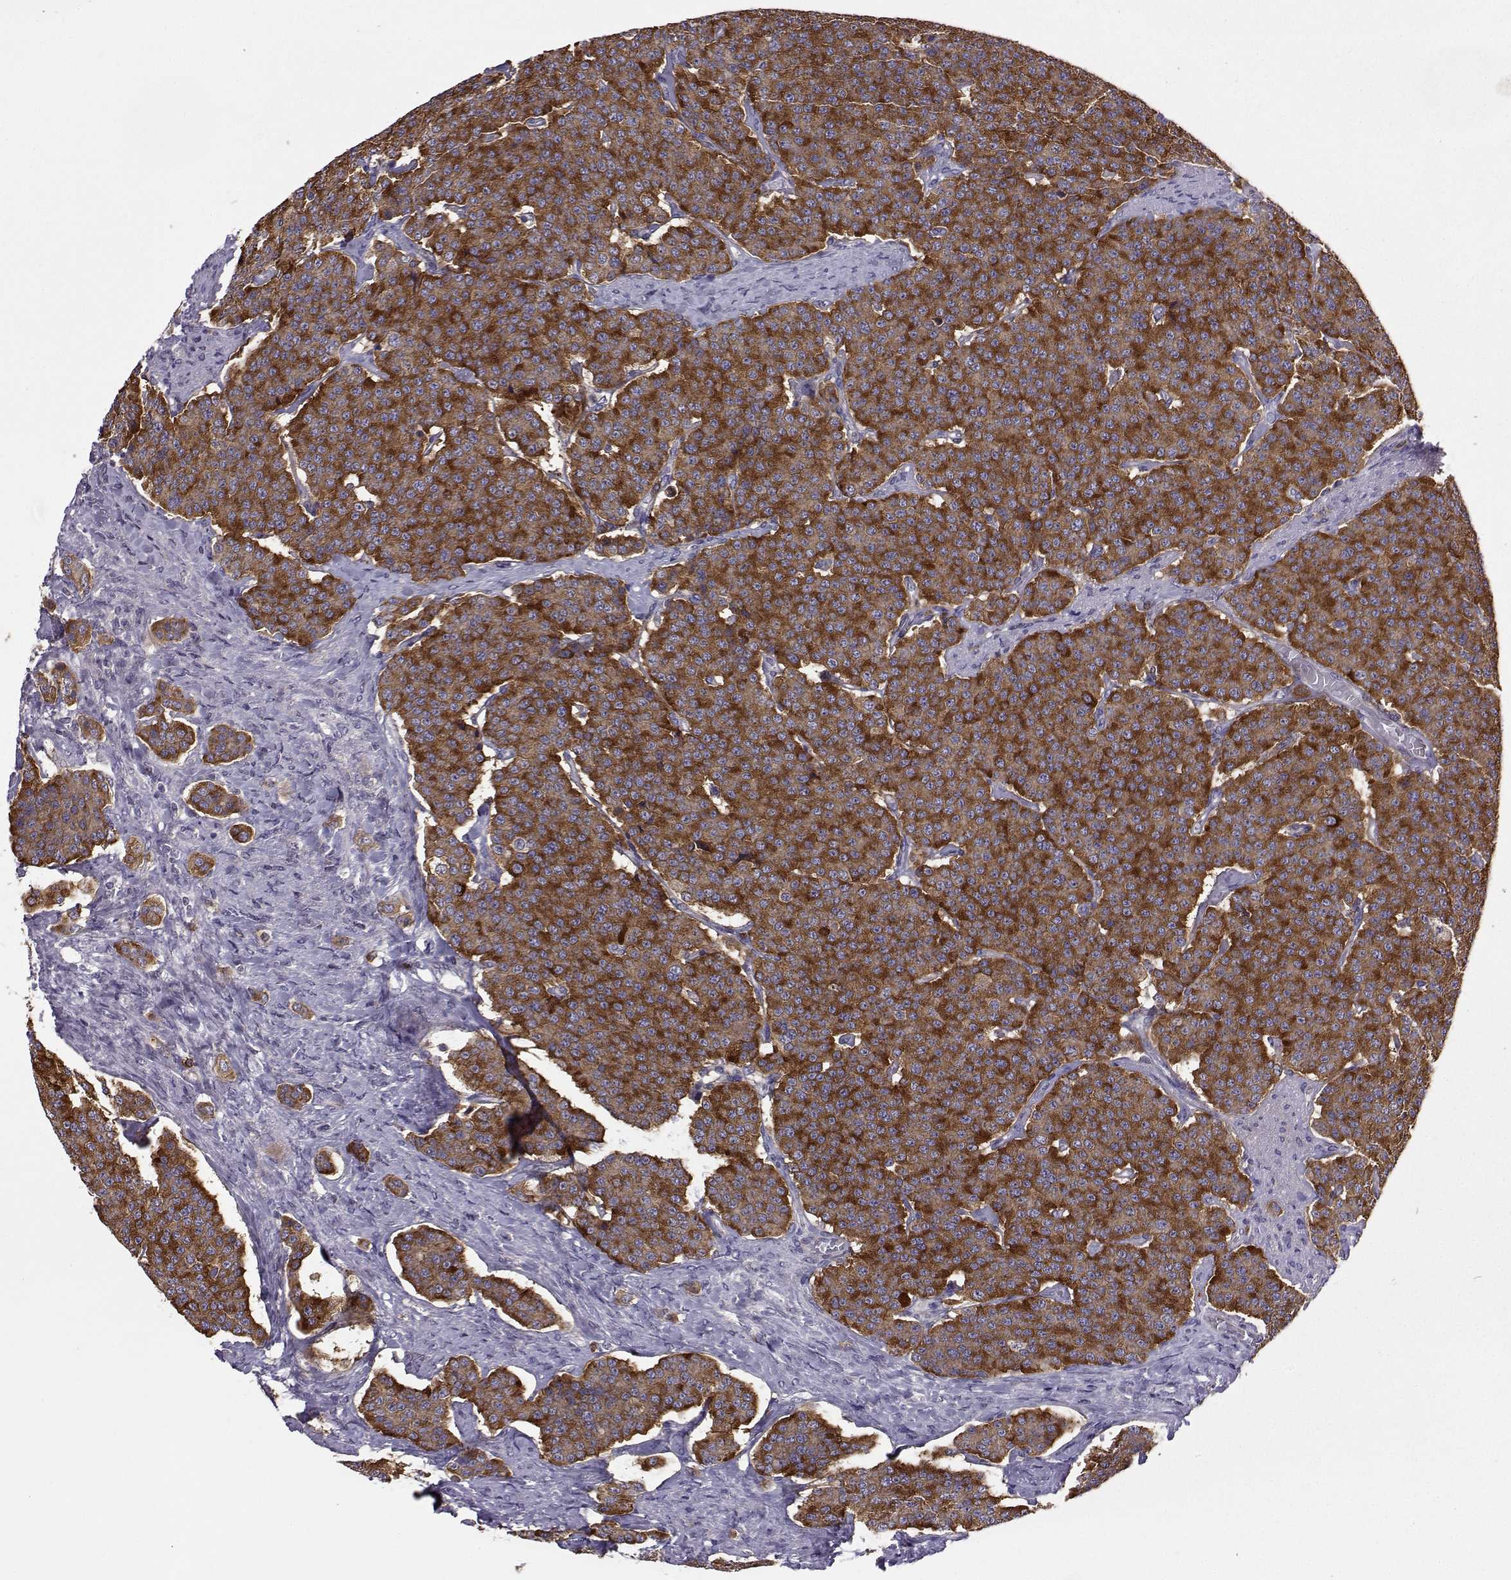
{"staining": {"intensity": "strong", "quantity": ">75%", "location": "cytoplasmic/membranous"}, "tissue": "carcinoid", "cell_type": "Tumor cells", "image_type": "cancer", "snomed": [{"axis": "morphology", "description": "Carcinoid, malignant, NOS"}, {"axis": "topography", "description": "Small intestine"}], "caption": "A high amount of strong cytoplasmic/membranous positivity is present in about >75% of tumor cells in malignant carcinoid tissue.", "gene": "STXBP5", "patient": {"sex": "female", "age": 58}}